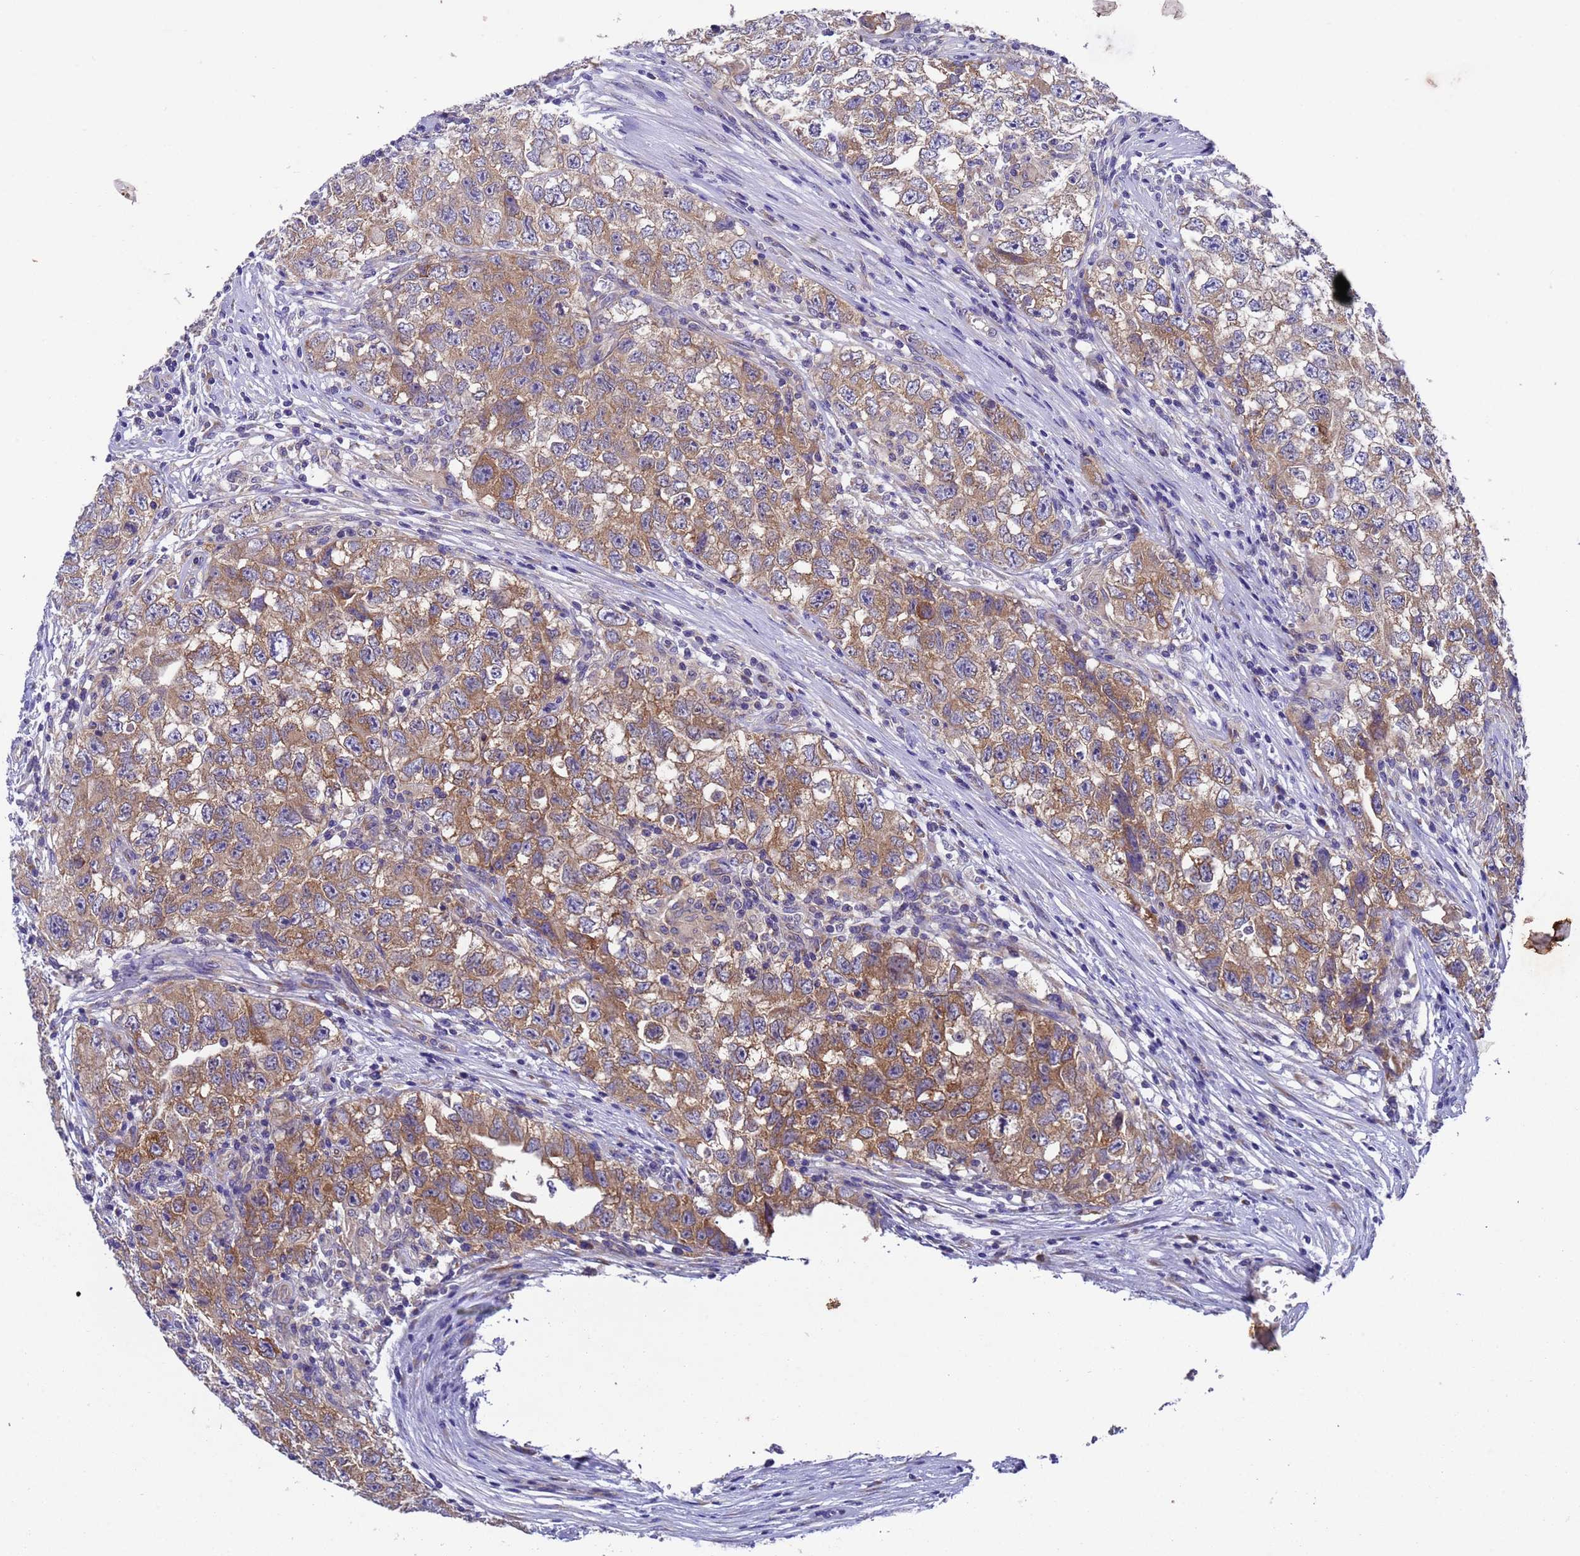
{"staining": {"intensity": "moderate", "quantity": ">75%", "location": "cytoplasmic/membranous"}, "tissue": "testis cancer", "cell_type": "Tumor cells", "image_type": "cancer", "snomed": [{"axis": "morphology", "description": "Seminoma, NOS"}, {"axis": "morphology", "description": "Carcinoma, Embryonal, NOS"}, {"axis": "topography", "description": "Testis"}], "caption": "This image reveals IHC staining of testis embryonal carcinoma, with medium moderate cytoplasmic/membranous expression in approximately >75% of tumor cells.", "gene": "DCAF12L2", "patient": {"sex": "male", "age": 43}}